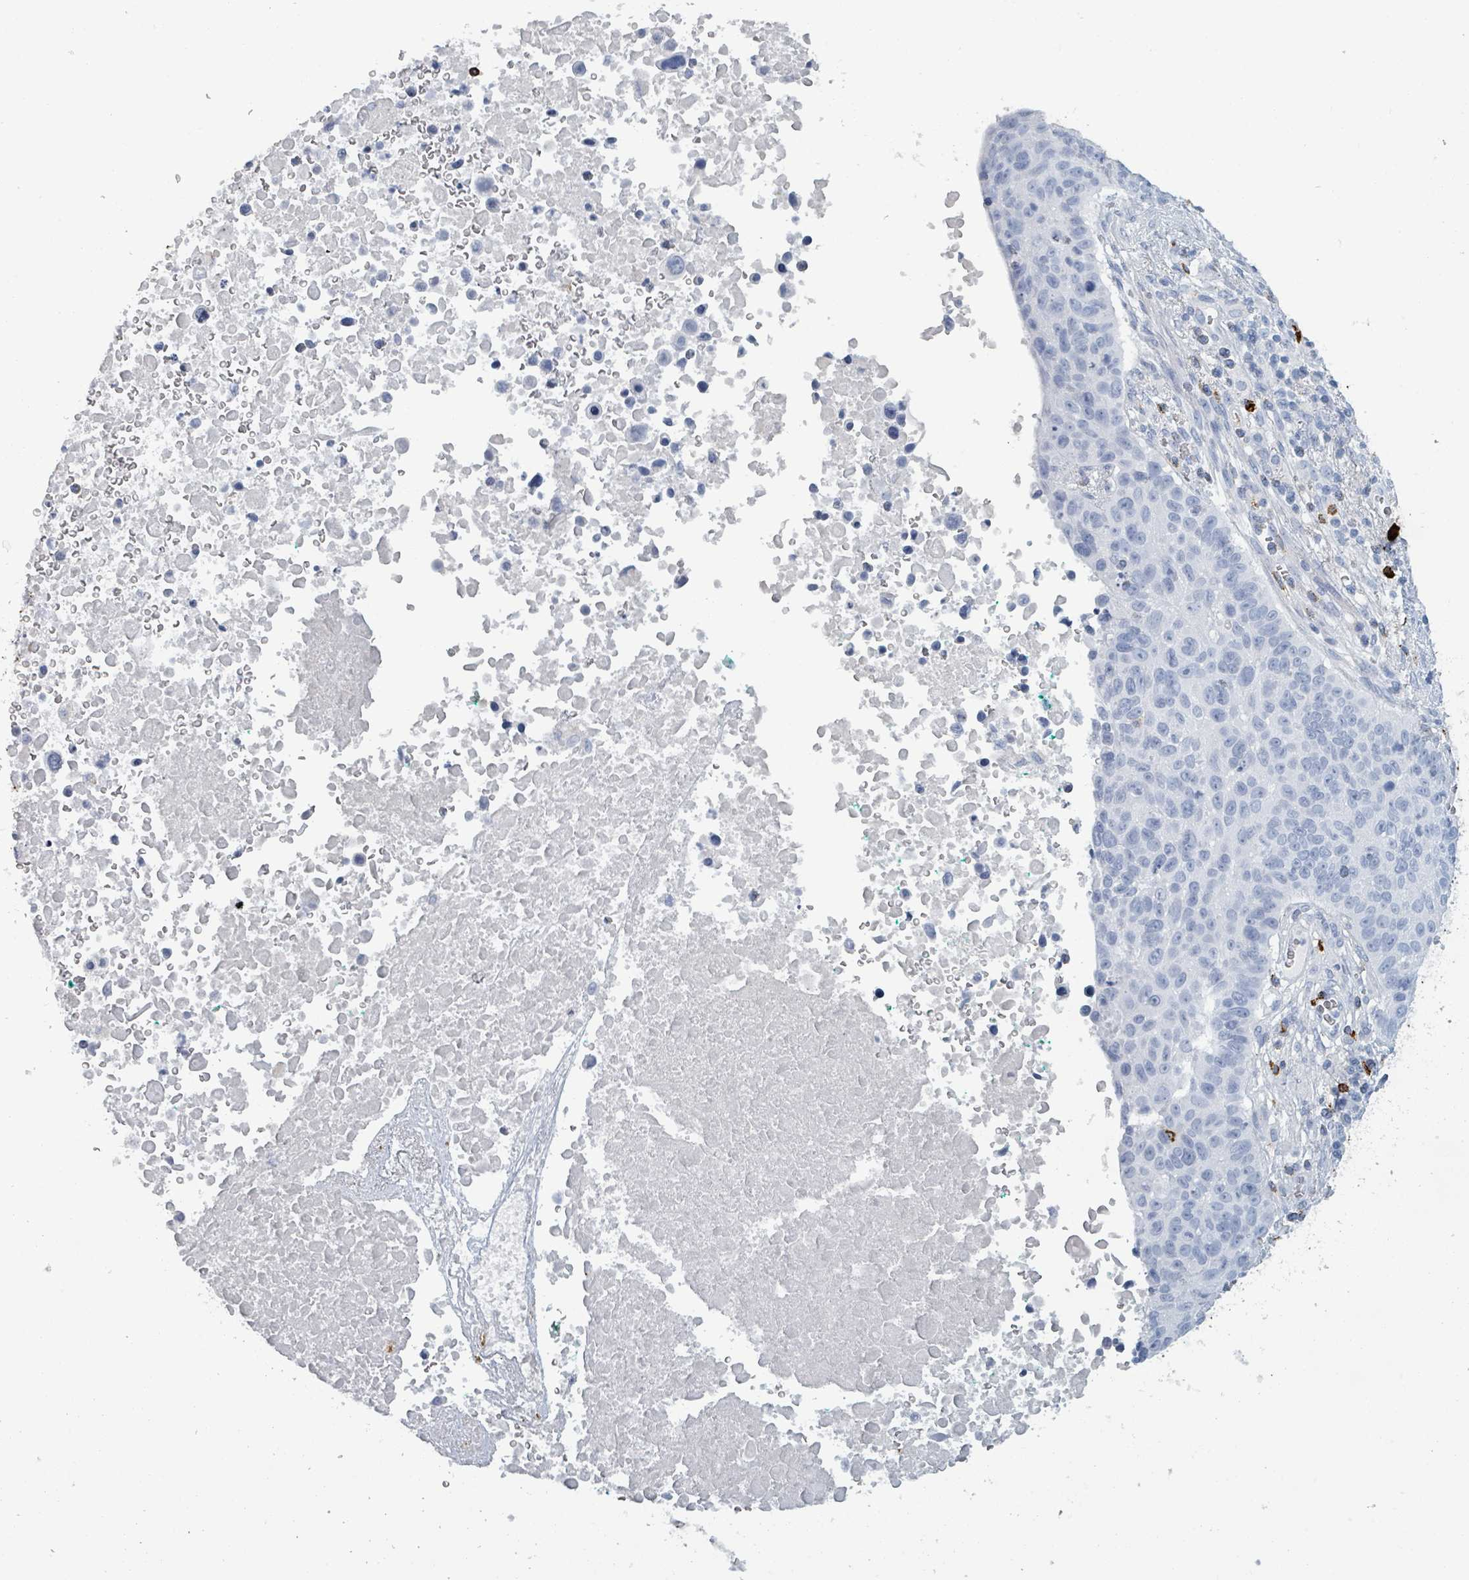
{"staining": {"intensity": "negative", "quantity": "none", "location": "none"}, "tissue": "lung cancer", "cell_type": "Tumor cells", "image_type": "cancer", "snomed": [{"axis": "morphology", "description": "Squamous cell carcinoma, NOS"}, {"axis": "topography", "description": "Lung"}], "caption": "Immunohistochemistry of human lung cancer exhibits no staining in tumor cells. (DAB immunohistochemistry (IHC) visualized using brightfield microscopy, high magnification).", "gene": "VPS13D", "patient": {"sex": "male", "age": 66}}